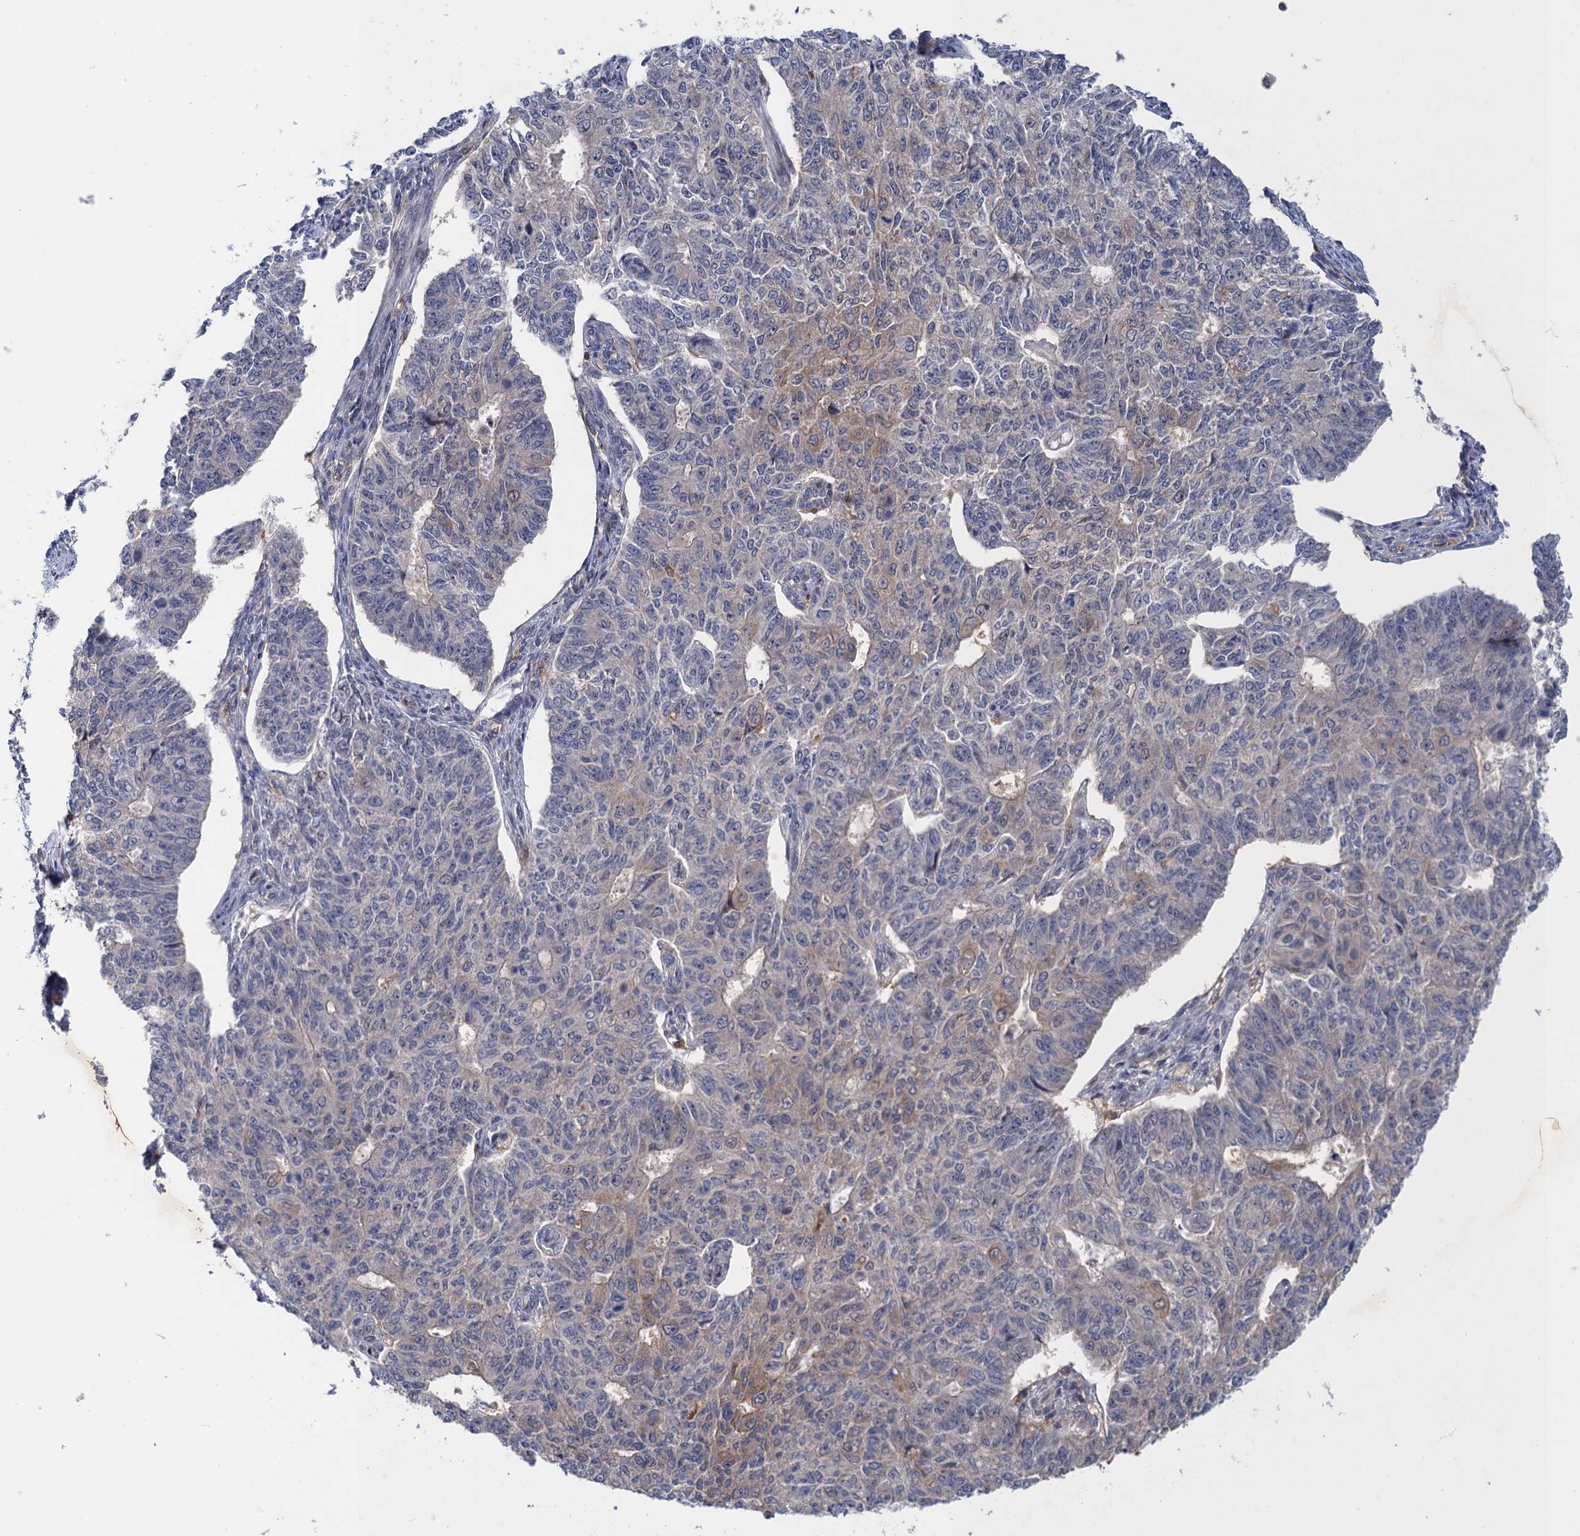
{"staining": {"intensity": "weak", "quantity": "<25%", "location": "cytoplasmic/membranous"}, "tissue": "endometrial cancer", "cell_type": "Tumor cells", "image_type": "cancer", "snomed": [{"axis": "morphology", "description": "Adenocarcinoma, NOS"}, {"axis": "topography", "description": "Endometrium"}], "caption": "This is an immunohistochemistry micrograph of human adenocarcinoma (endometrial). There is no expression in tumor cells.", "gene": "NEK8", "patient": {"sex": "female", "age": 32}}